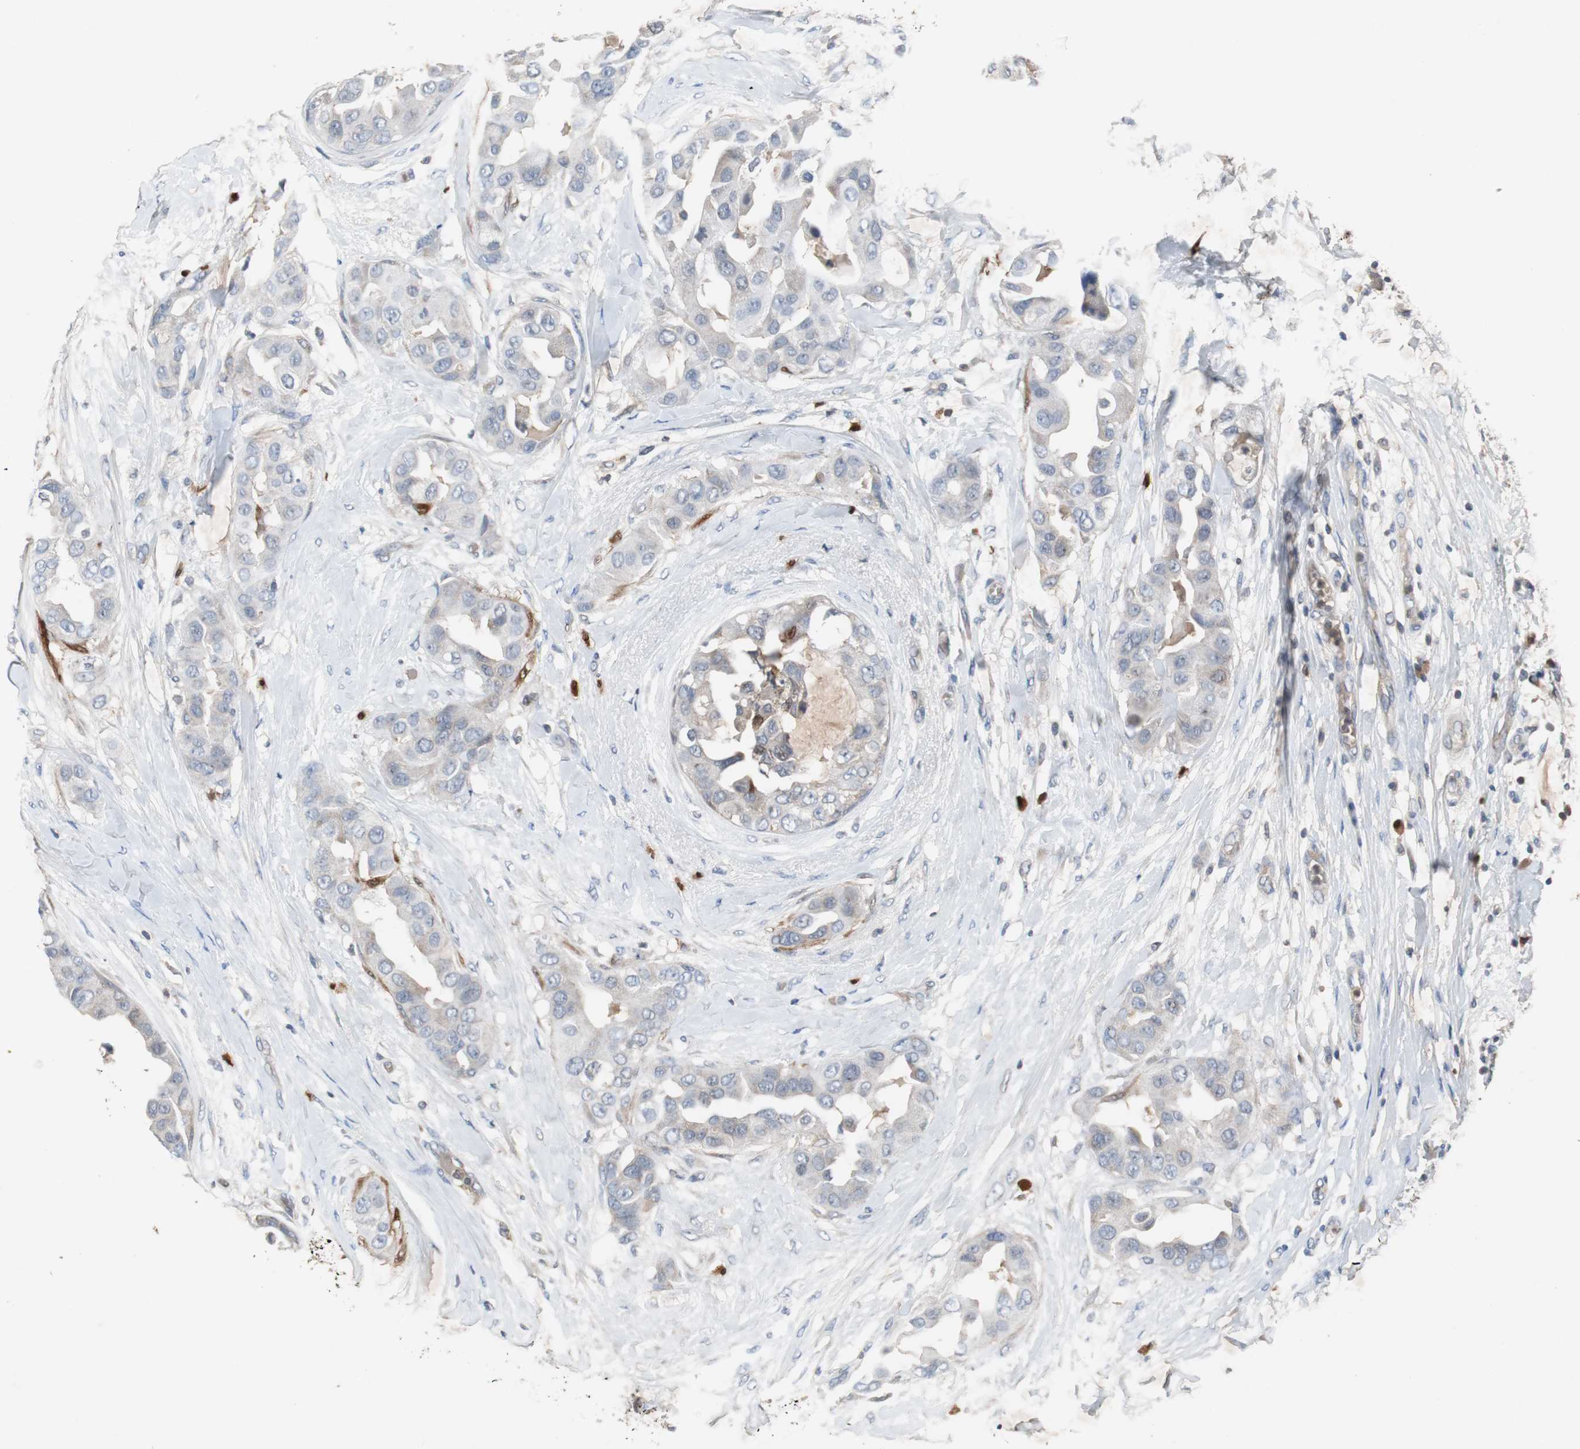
{"staining": {"intensity": "weak", "quantity": "25%-75%", "location": "cytoplasmic/membranous"}, "tissue": "breast cancer", "cell_type": "Tumor cells", "image_type": "cancer", "snomed": [{"axis": "morphology", "description": "Duct carcinoma"}, {"axis": "topography", "description": "Breast"}], "caption": "The histopathology image reveals staining of breast intraductal carcinoma, revealing weak cytoplasmic/membranous protein expression (brown color) within tumor cells.", "gene": "CALB2", "patient": {"sex": "female", "age": 40}}